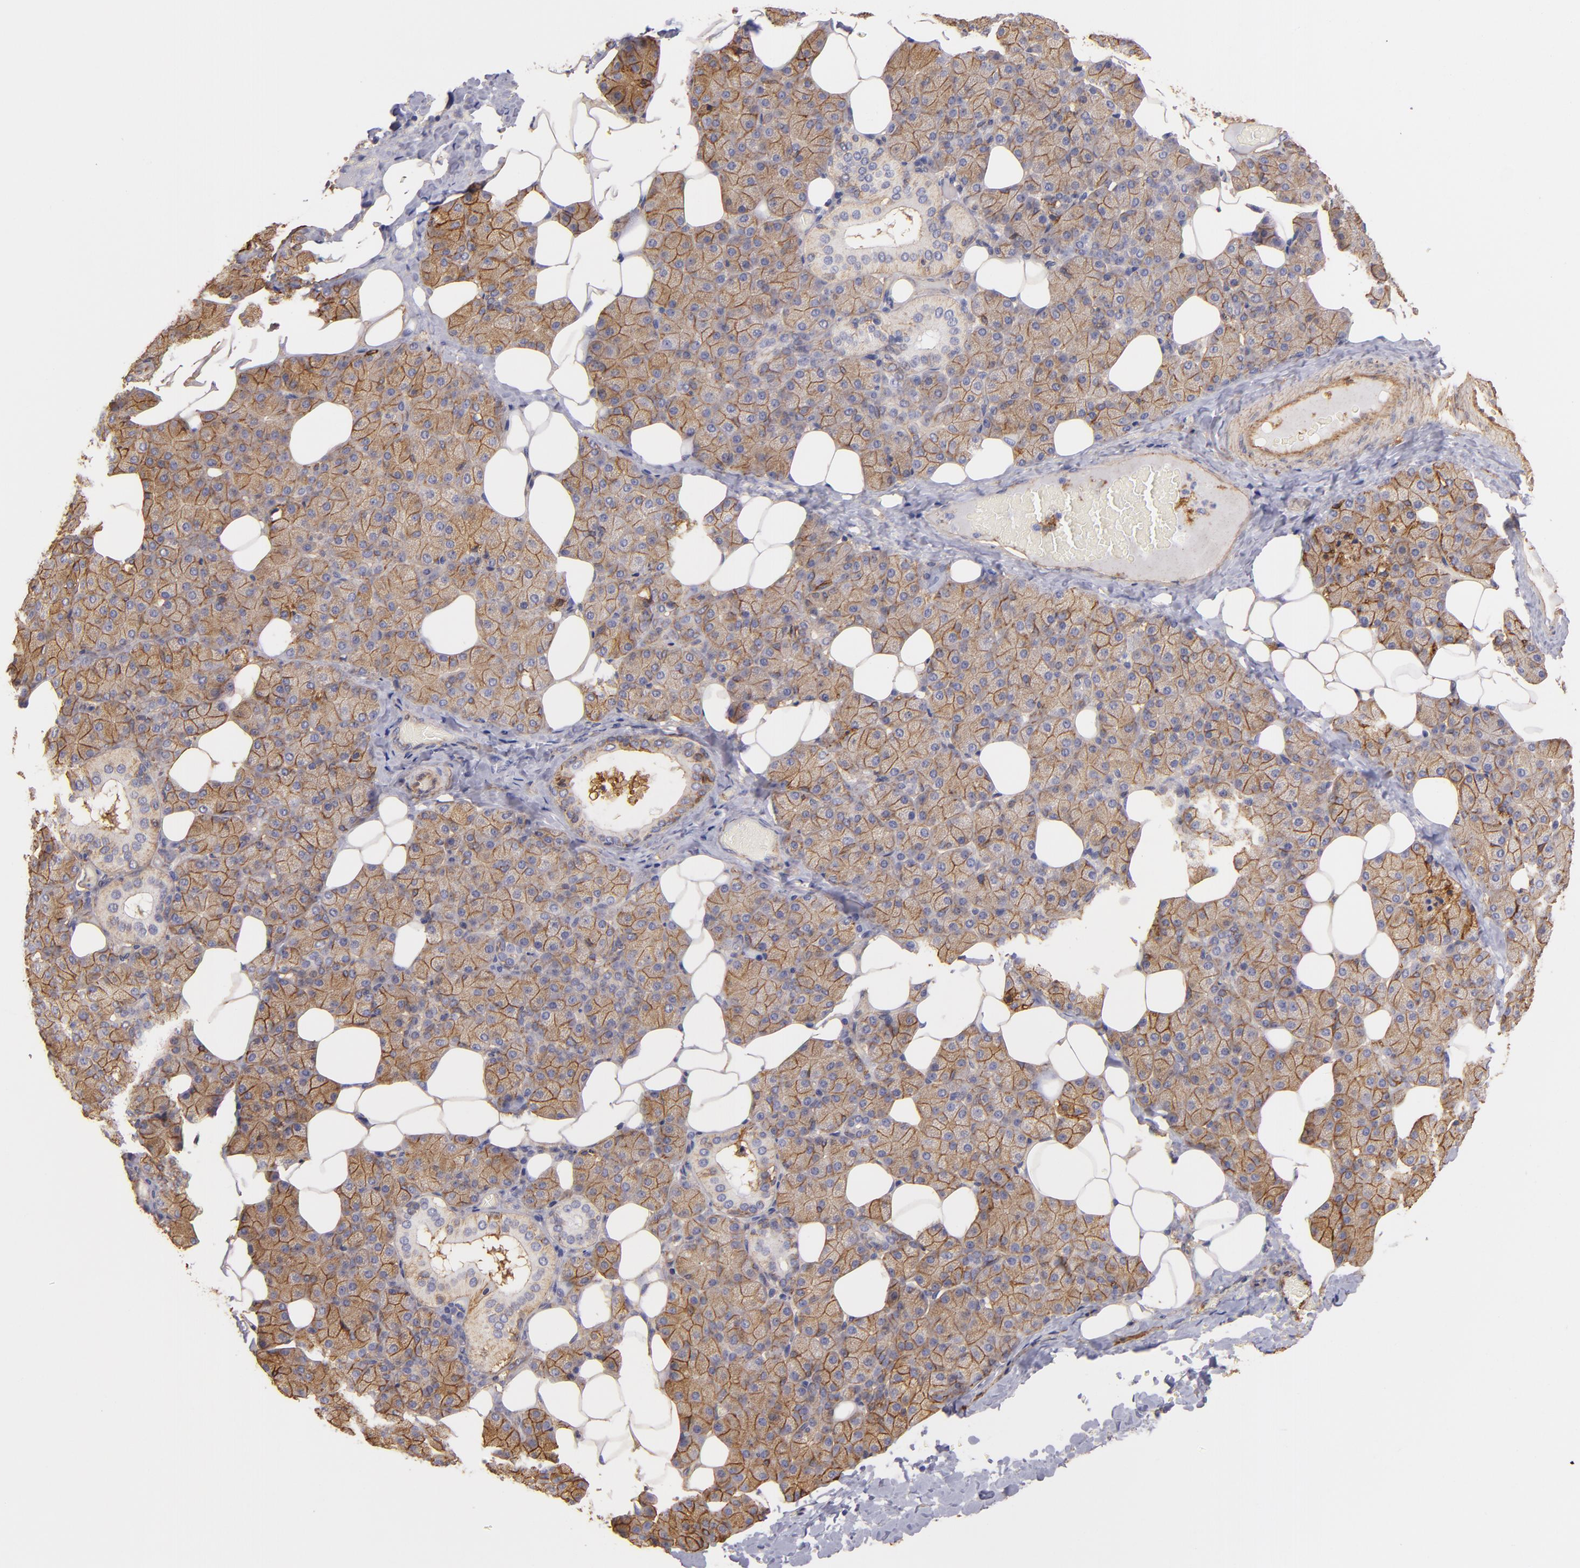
{"staining": {"intensity": "moderate", "quantity": "25%-75%", "location": "cytoplasmic/membranous,nuclear"}, "tissue": "salivary gland", "cell_type": "Glandular cells", "image_type": "normal", "snomed": [{"axis": "morphology", "description": "Normal tissue, NOS"}, {"axis": "topography", "description": "Lymph node"}, {"axis": "topography", "description": "Salivary gland"}], "caption": "An IHC histopathology image of benign tissue is shown. Protein staining in brown labels moderate cytoplasmic/membranous,nuclear positivity in salivary gland within glandular cells. (brown staining indicates protein expression, while blue staining denotes nuclei).", "gene": "CD151", "patient": {"sex": "male", "age": 8}}